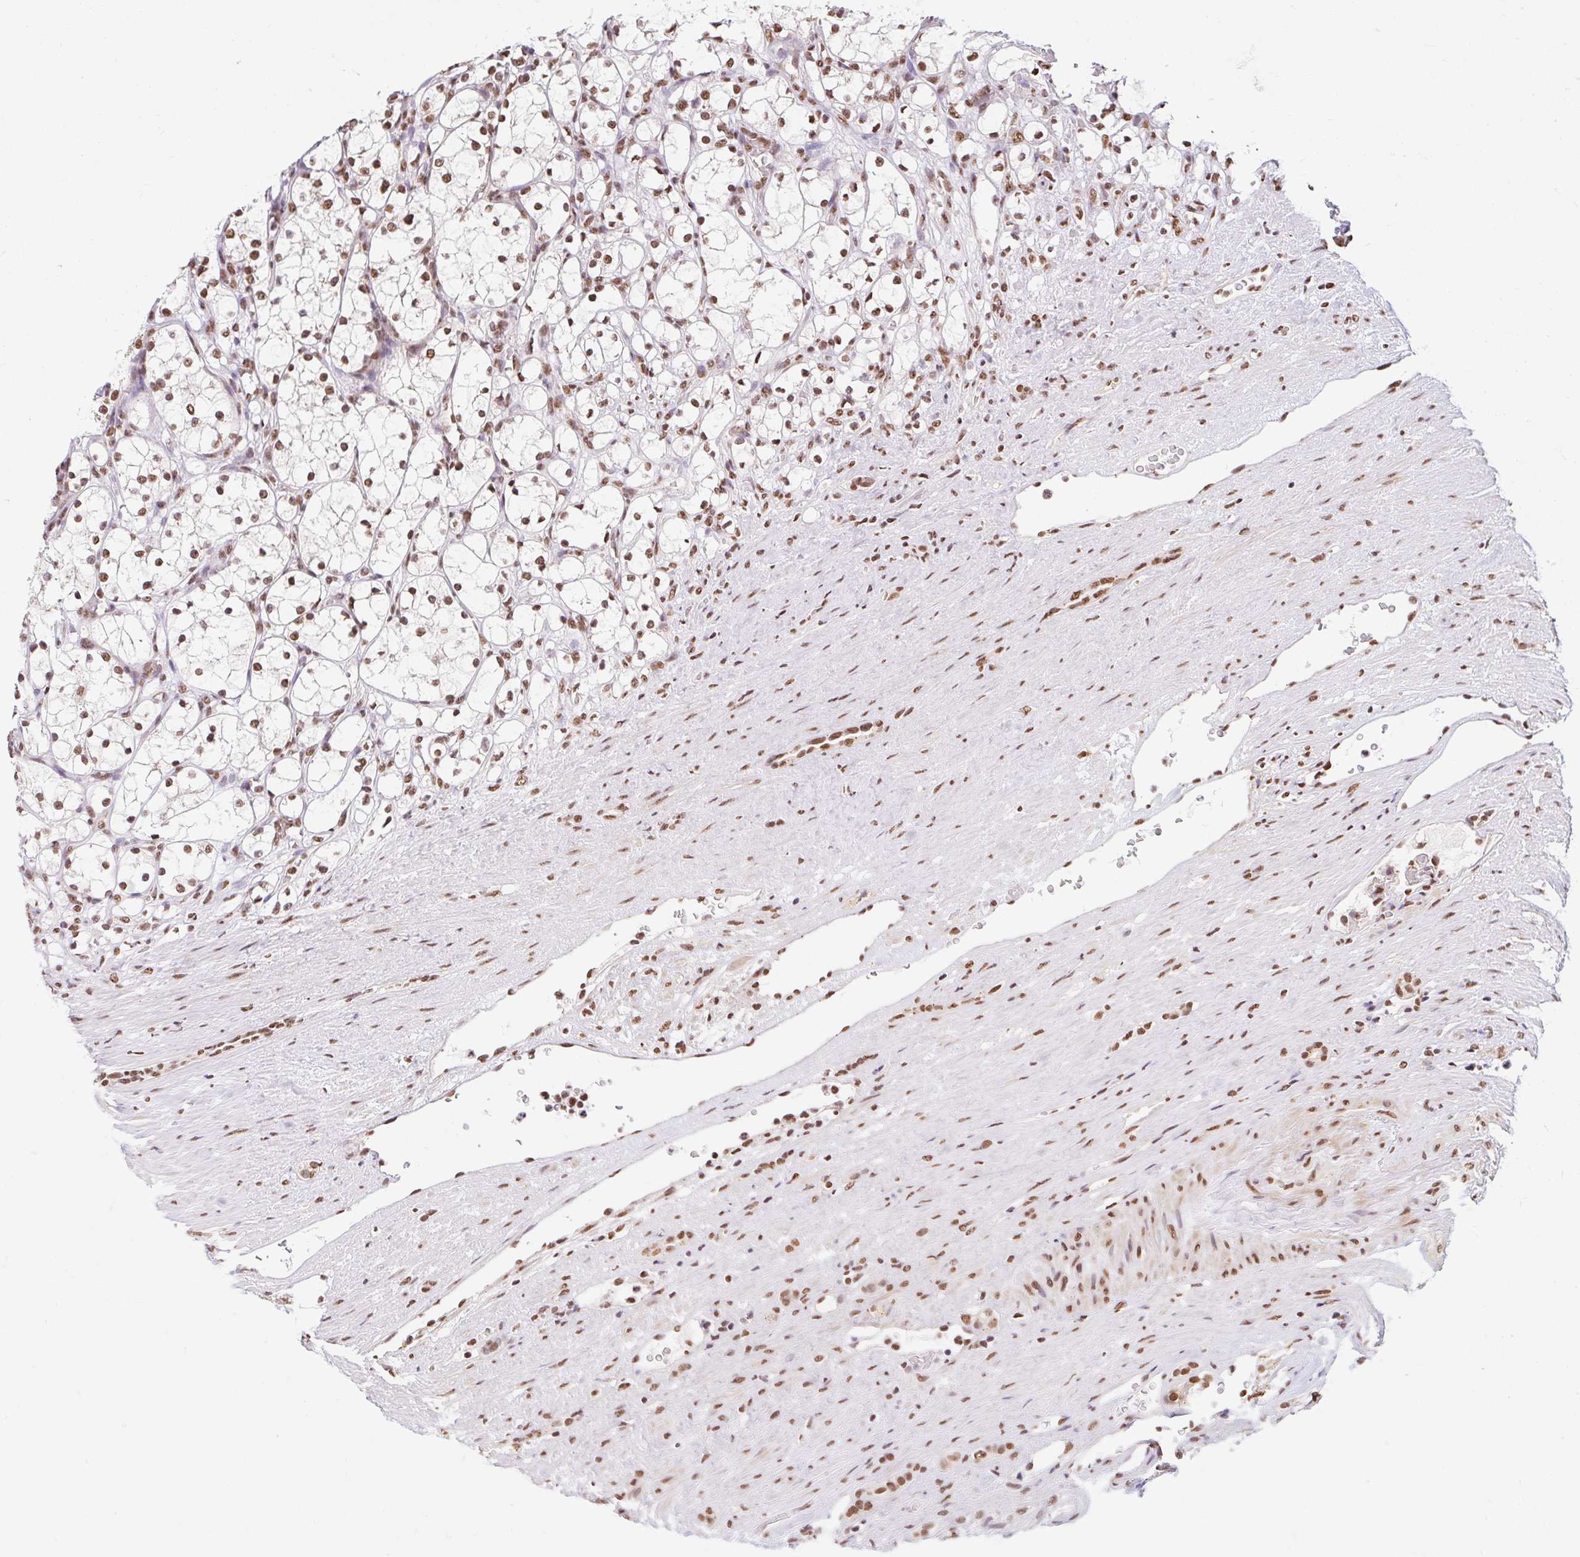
{"staining": {"intensity": "moderate", "quantity": ">75%", "location": "nuclear"}, "tissue": "renal cancer", "cell_type": "Tumor cells", "image_type": "cancer", "snomed": [{"axis": "morphology", "description": "Adenocarcinoma, NOS"}, {"axis": "topography", "description": "Kidney"}], "caption": "The micrograph demonstrates immunohistochemical staining of adenocarcinoma (renal). There is moderate nuclear staining is appreciated in about >75% of tumor cells.", "gene": "BICRA", "patient": {"sex": "female", "age": 69}}